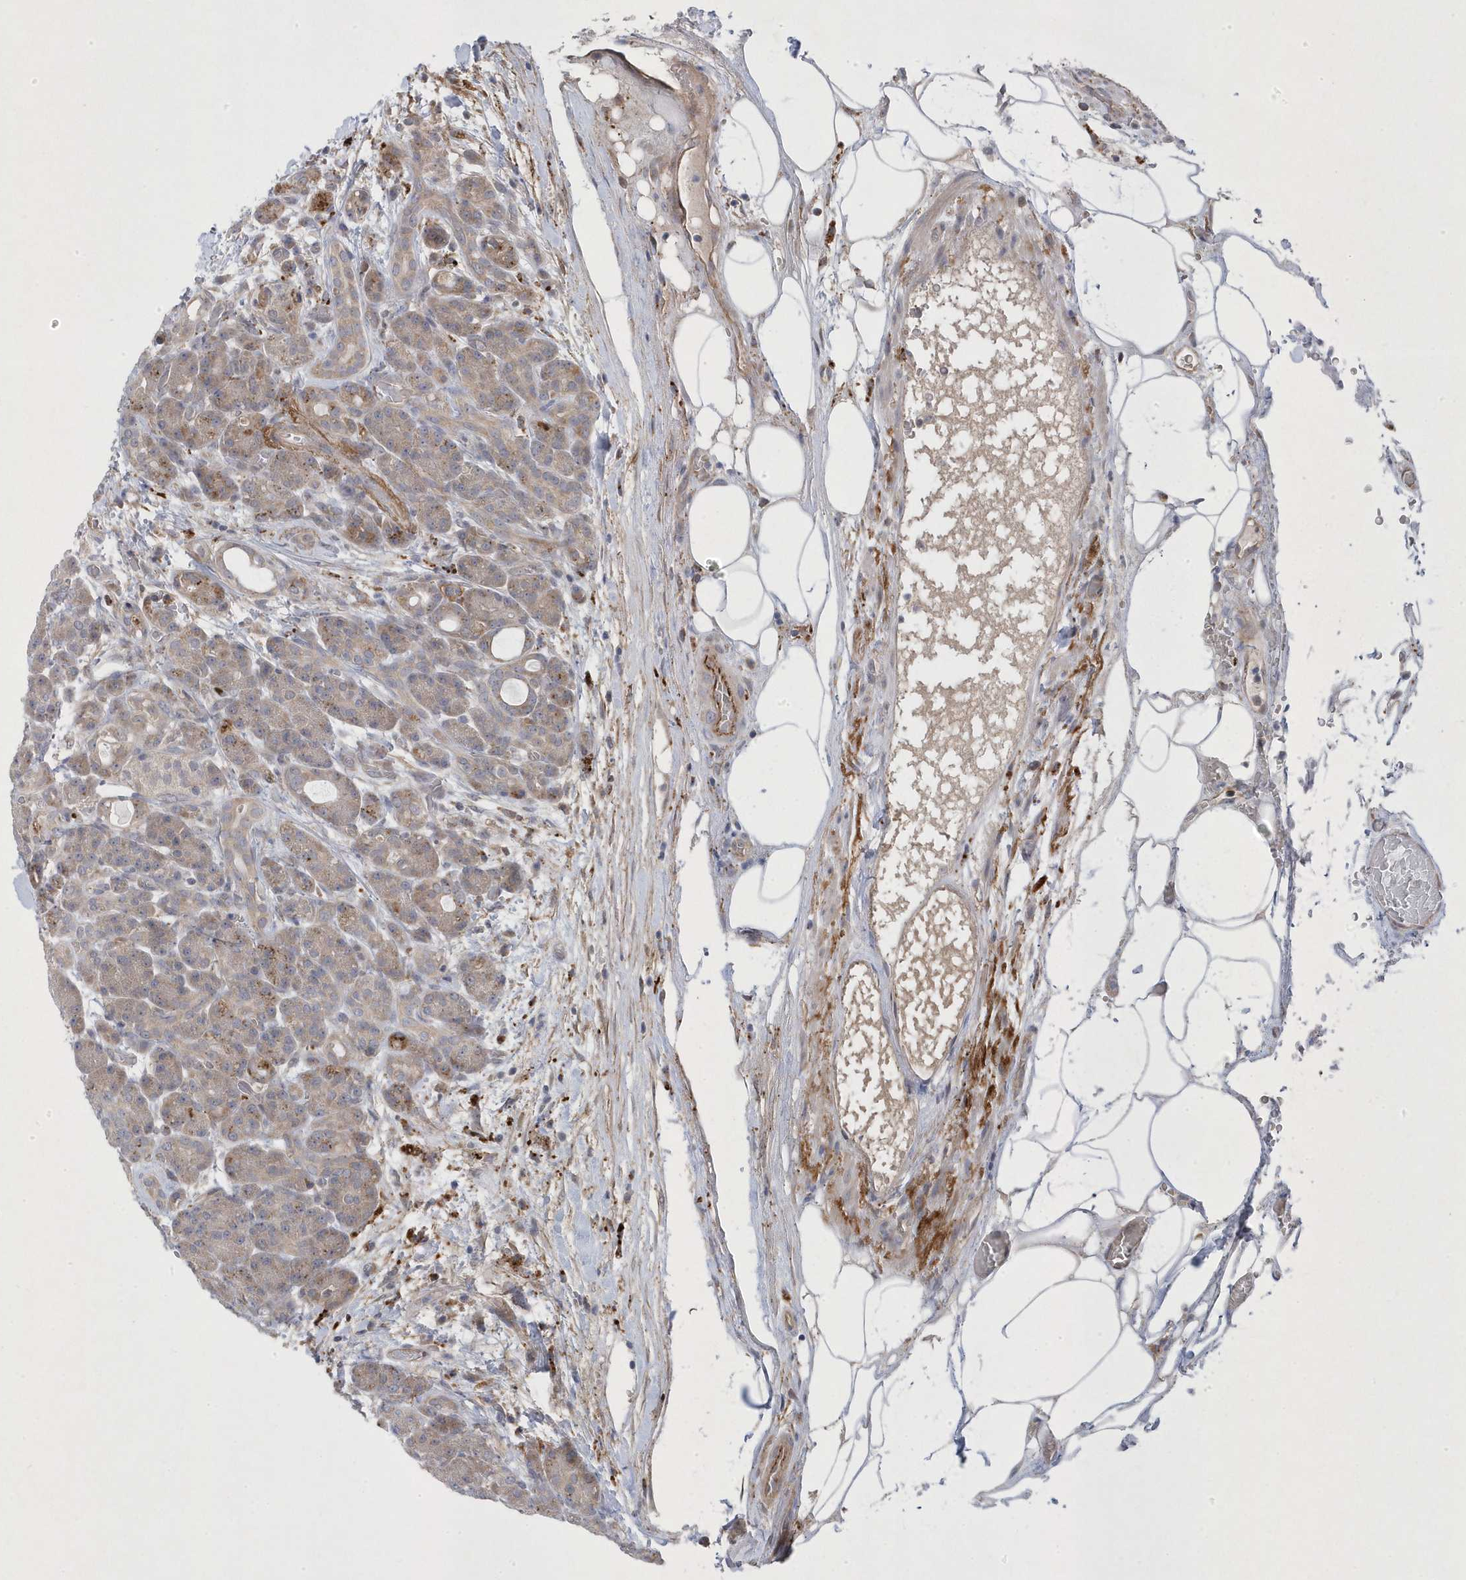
{"staining": {"intensity": "weak", "quantity": "25%-75%", "location": "cytoplasmic/membranous"}, "tissue": "pancreas", "cell_type": "Exocrine glandular cells", "image_type": "normal", "snomed": [{"axis": "morphology", "description": "Normal tissue, NOS"}, {"axis": "topography", "description": "Pancreas"}], "caption": "An immunohistochemistry image of normal tissue is shown. Protein staining in brown shows weak cytoplasmic/membranous positivity in pancreas within exocrine glandular cells. Using DAB (3,3'-diaminobenzidine) (brown) and hematoxylin (blue) stains, captured at high magnification using brightfield microscopy.", "gene": "ANAPC1", "patient": {"sex": "male", "age": 63}}